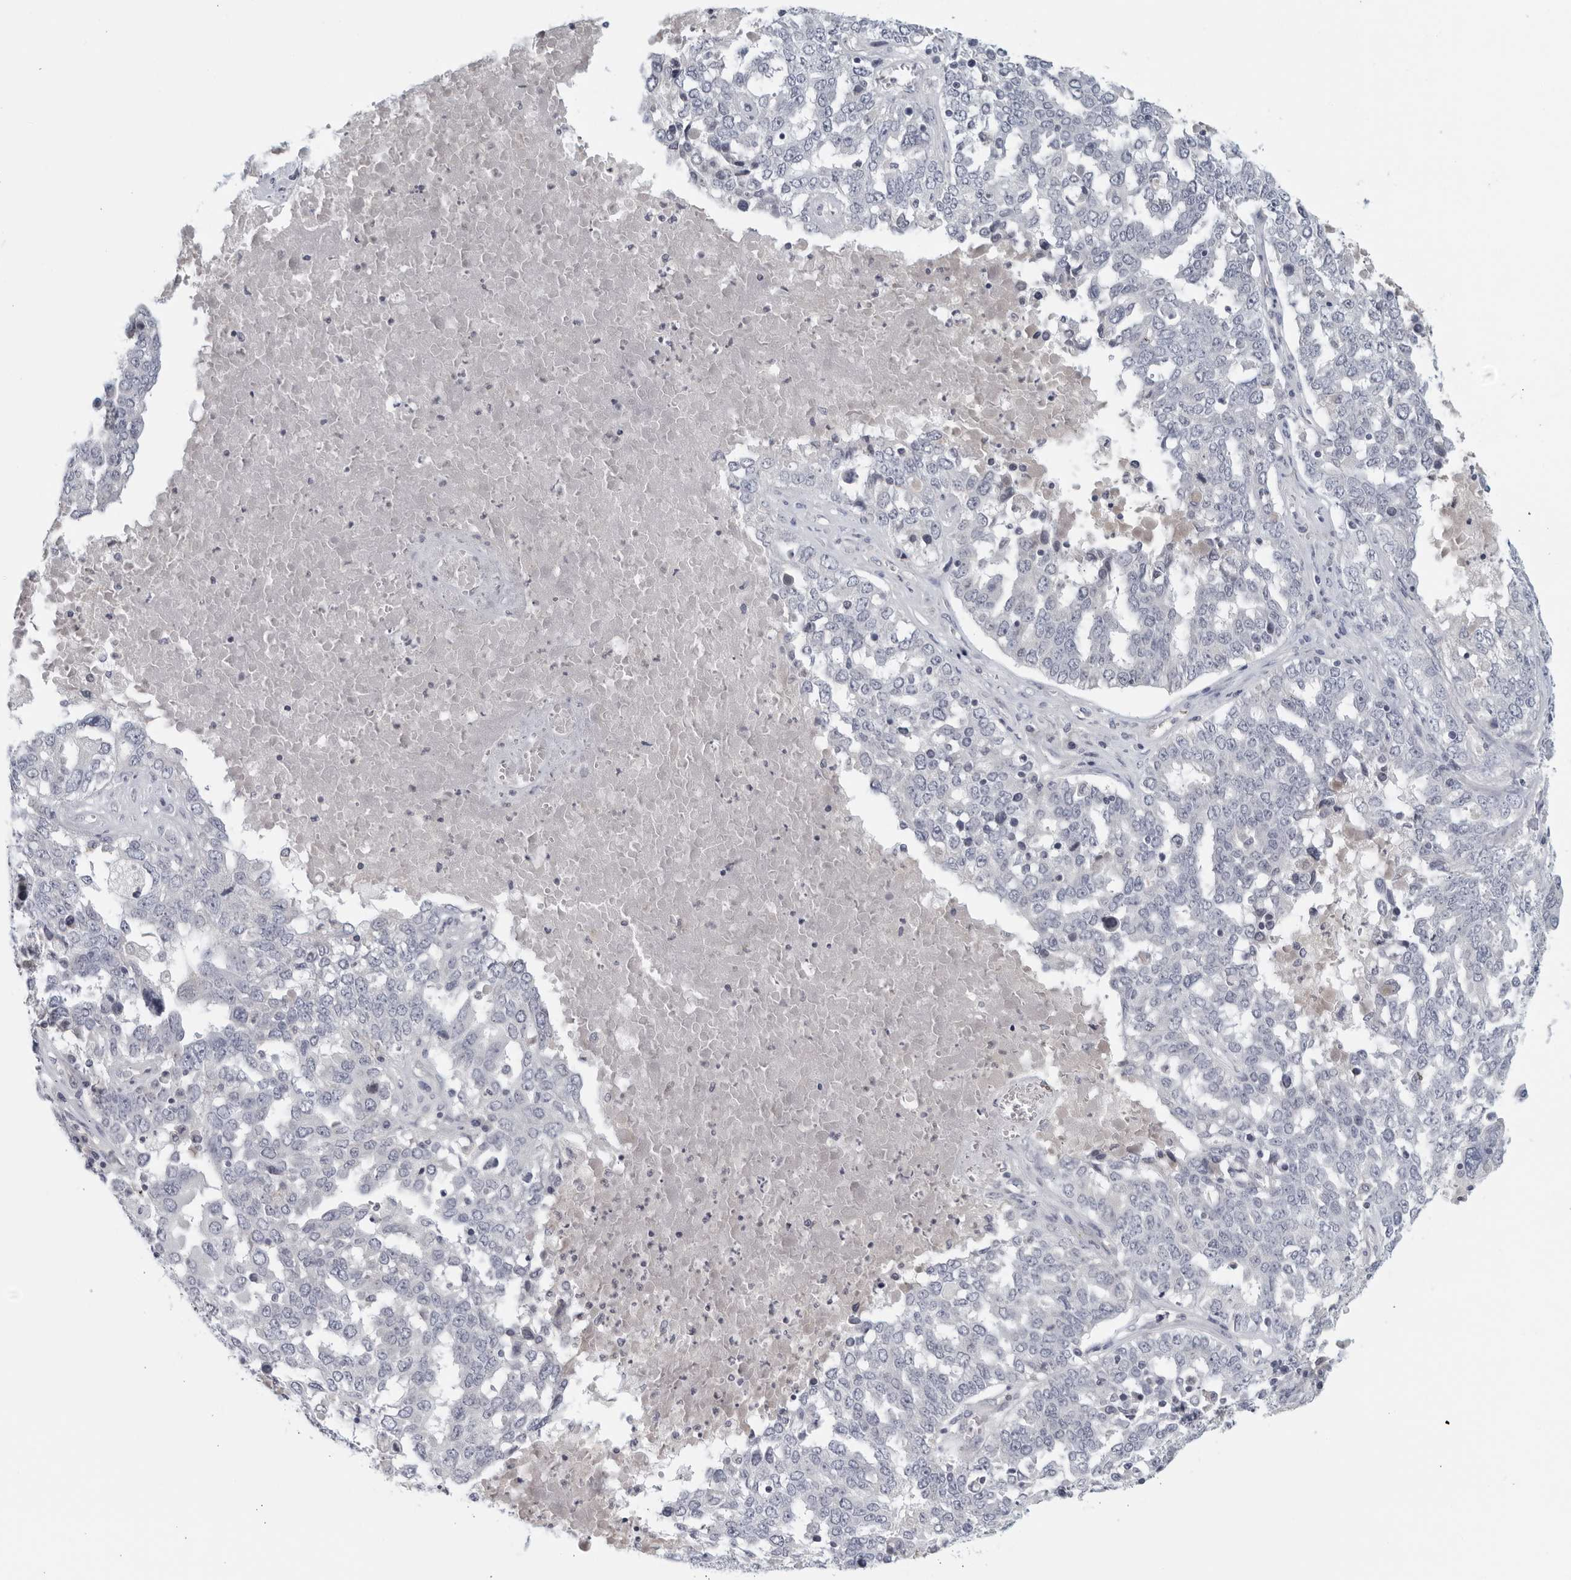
{"staining": {"intensity": "negative", "quantity": "none", "location": "none"}, "tissue": "ovarian cancer", "cell_type": "Tumor cells", "image_type": "cancer", "snomed": [{"axis": "morphology", "description": "Carcinoma, endometroid"}, {"axis": "topography", "description": "Ovary"}], "caption": "Immunohistochemical staining of human ovarian cancer (endometroid carcinoma) demonstrates no significant positivity in tumor cells.", "gene": "MATN1", "patient": {"sex": "female", "age": 62}}